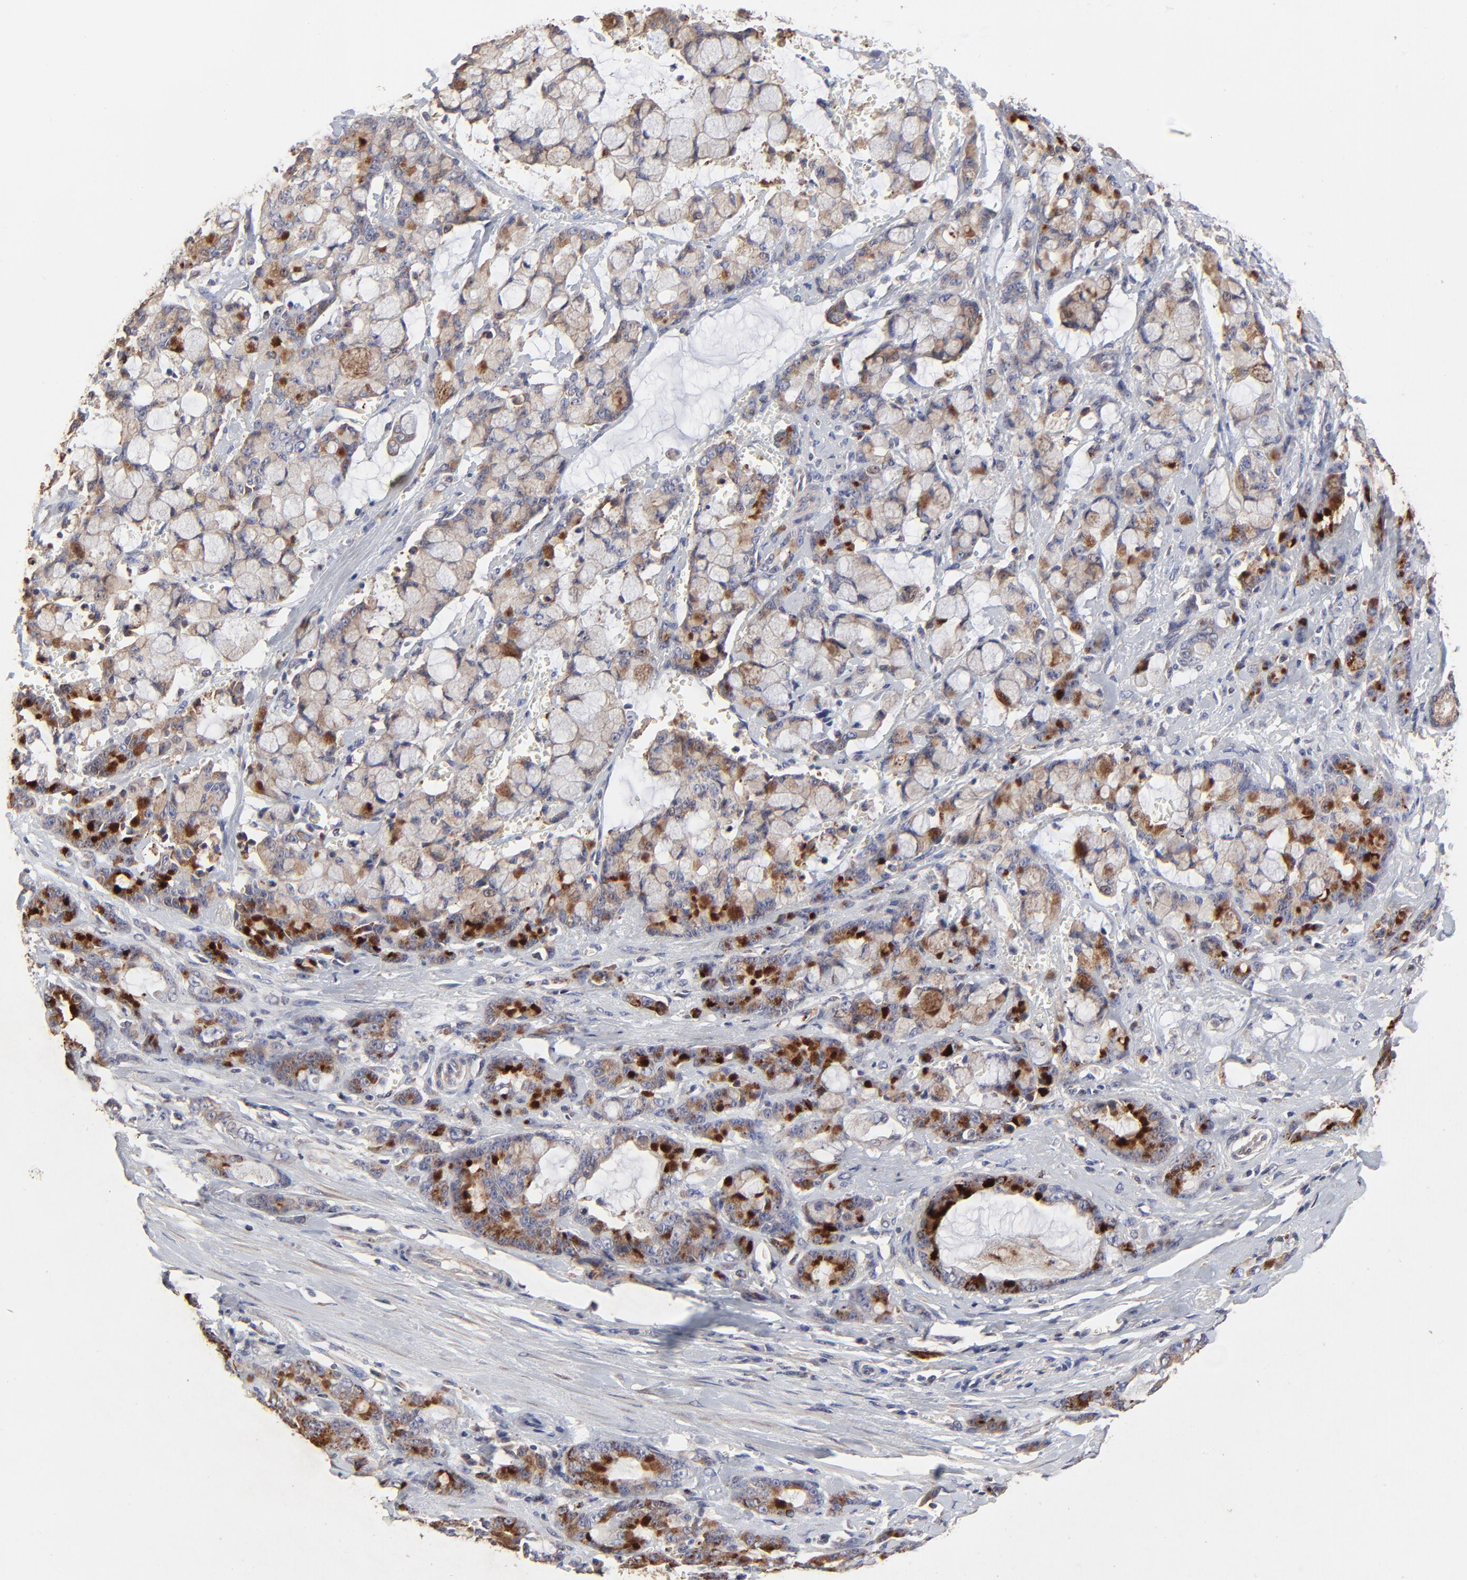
{"staining": {"intensity": "strong", "quantity": "25%-75%", "location": "cytoplasmic/membranous"}, "tissue": "pancreatic cancer", "cell_type": "Tumor cells", "image_type": "cancer", "snomed": [{"axis": "morphology", "description": "Adenocarcinoma, NOS"}, {"axis": "topography", "description": "Pancreas"}], "caption": "Immunohistochemical staining of pancreatic cancer demonstrates high levels of strong cytoplasmic/membranous protein positivity in about 25%-75% of tumor cells. (brown staining indicates protein expression, while blue staining denotes nuclei).", "gene": "ELP2", "patient": {"sex": "female", "age": 73}}